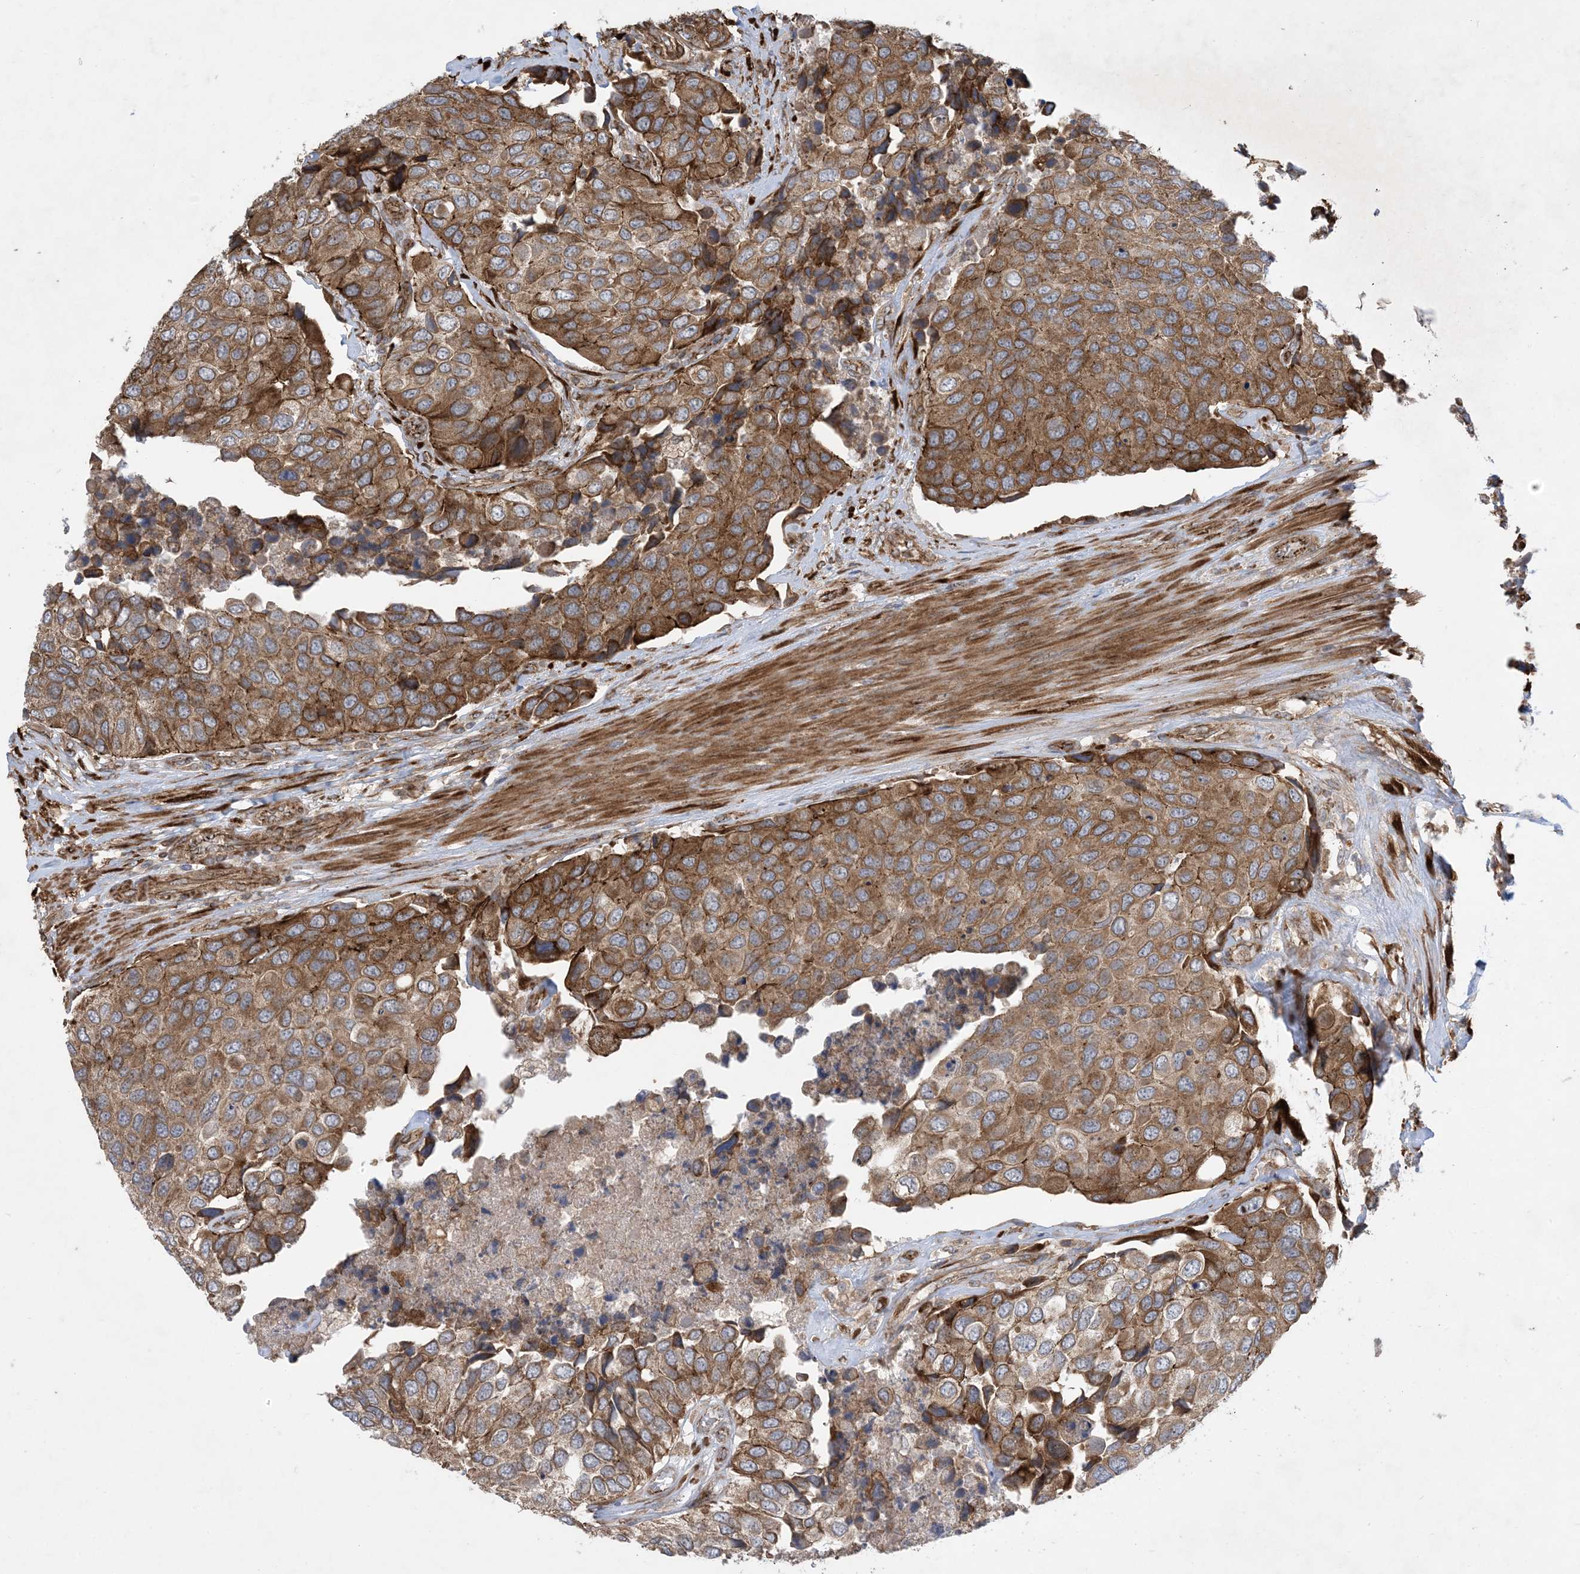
{"staining": {"intensity": "moderate", "quantity": ">75%", "location": "cytoplasmic/membranous"}, "tissue": "urothelial cancer", "cell_type": "Tumor cells", "image_type": "cancer", "snomed": [{"axis": "morphology", "description": "Urothelial carcinoma, High grade"}, {"axis": "topography", "description": "Urinary bladder"}], "caption": "Urothelial cancer stained for a protein demonstrates moderate cytoplasmic/membranous positivity in tumor cells.", "gene": "OTOP1", "patient": {"sex": "male", "age": 74}}